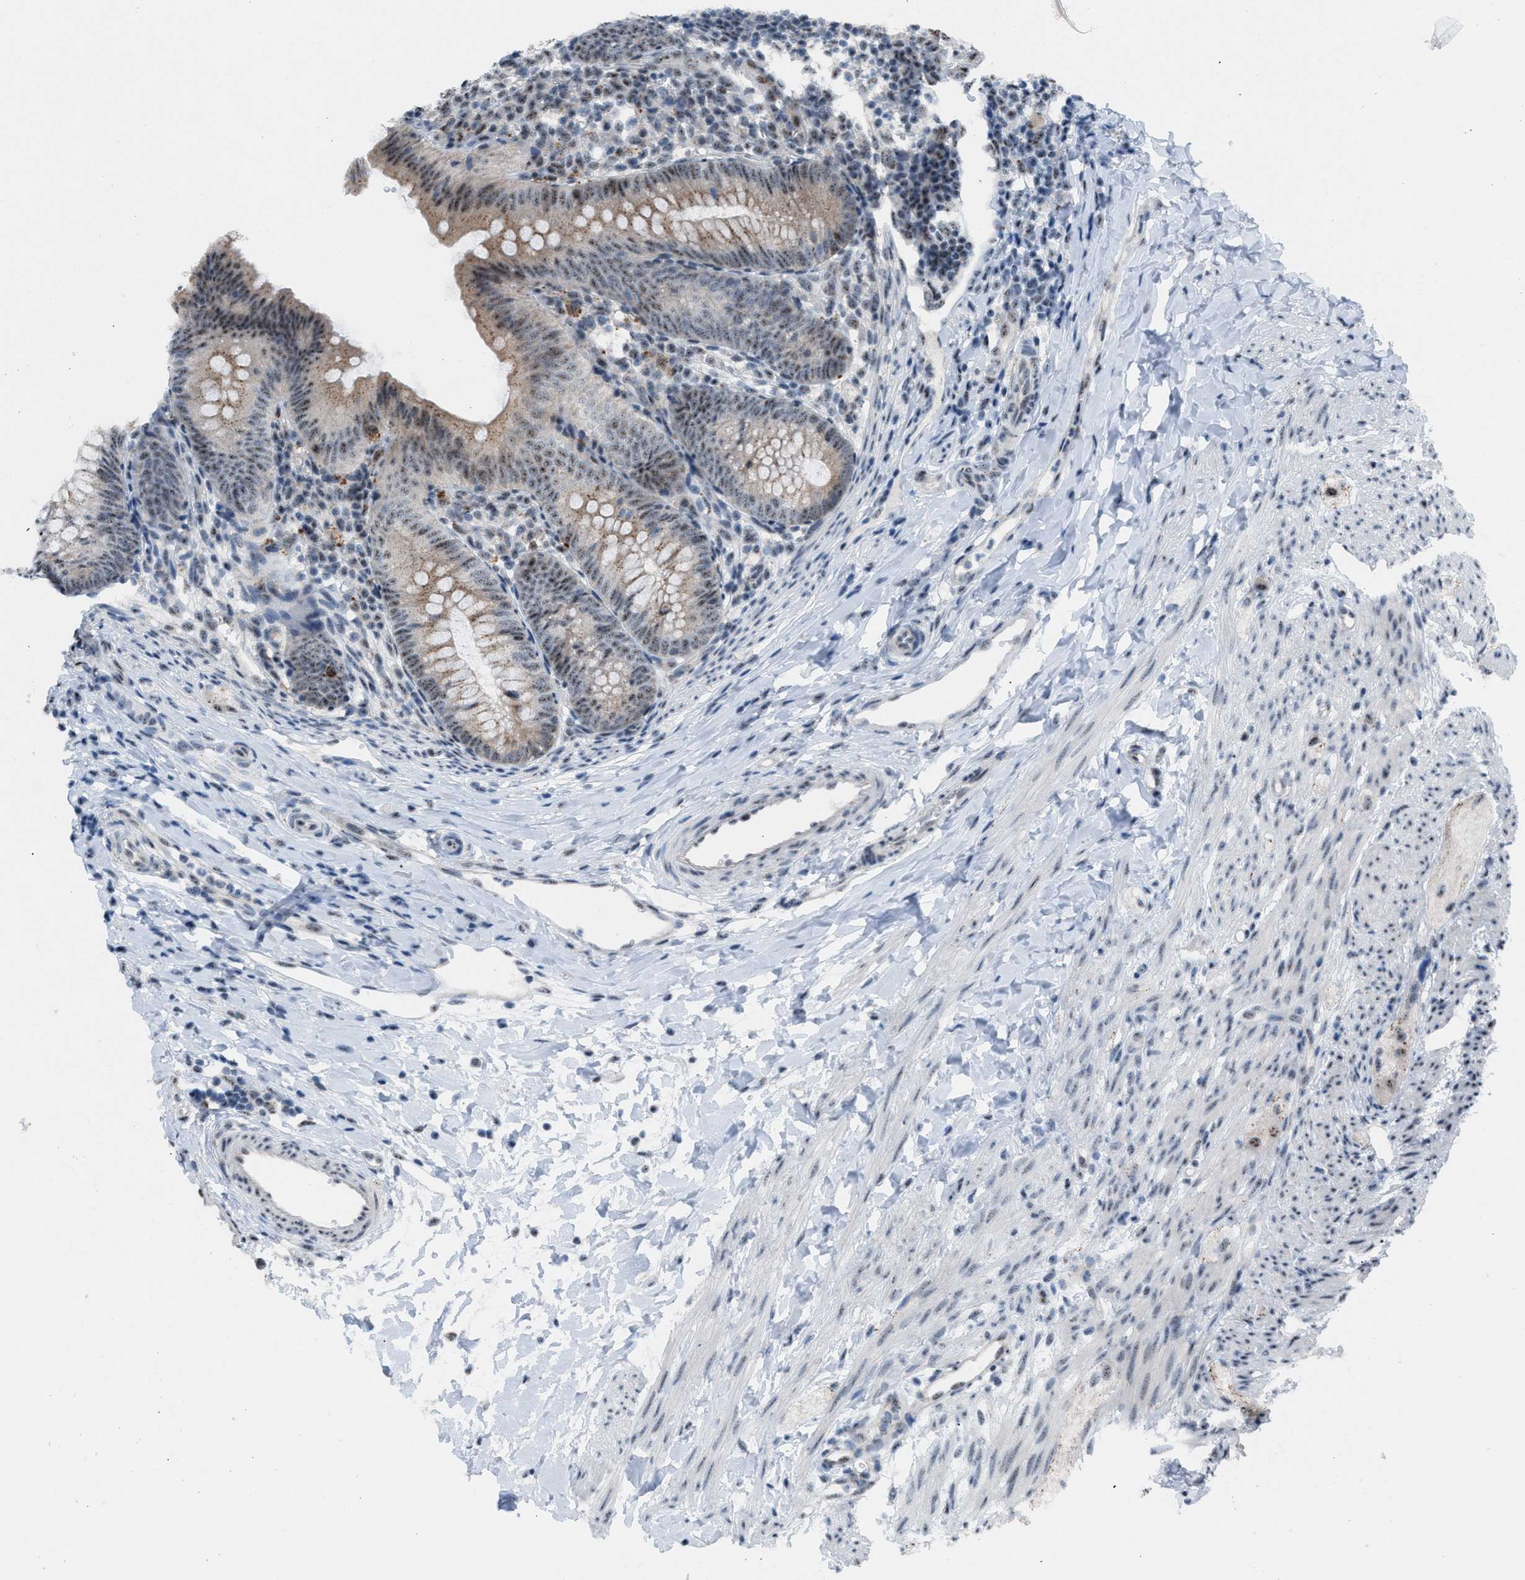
{"staining": {"intensity": "moderate", "quantity": ">75%", "location": "nuclear"}, "tissue": "appendix", "cell_type": "Glandular cells", "image_type": "normal", "snomed": [{"axis": "morphology", "description": "Normal tissue, NOS"}, {"axis": "topography", "description": "Appendix"}], "caption": "Immunohistochemistry (IHC) micrograph of unremarkable appendix stained for a protein (brown), which reveals medium levels of moderate nuclear staining in about >75% of glandular cells.", "gene": "CENPP", "patient": {"sex": "male", "age": 1}}